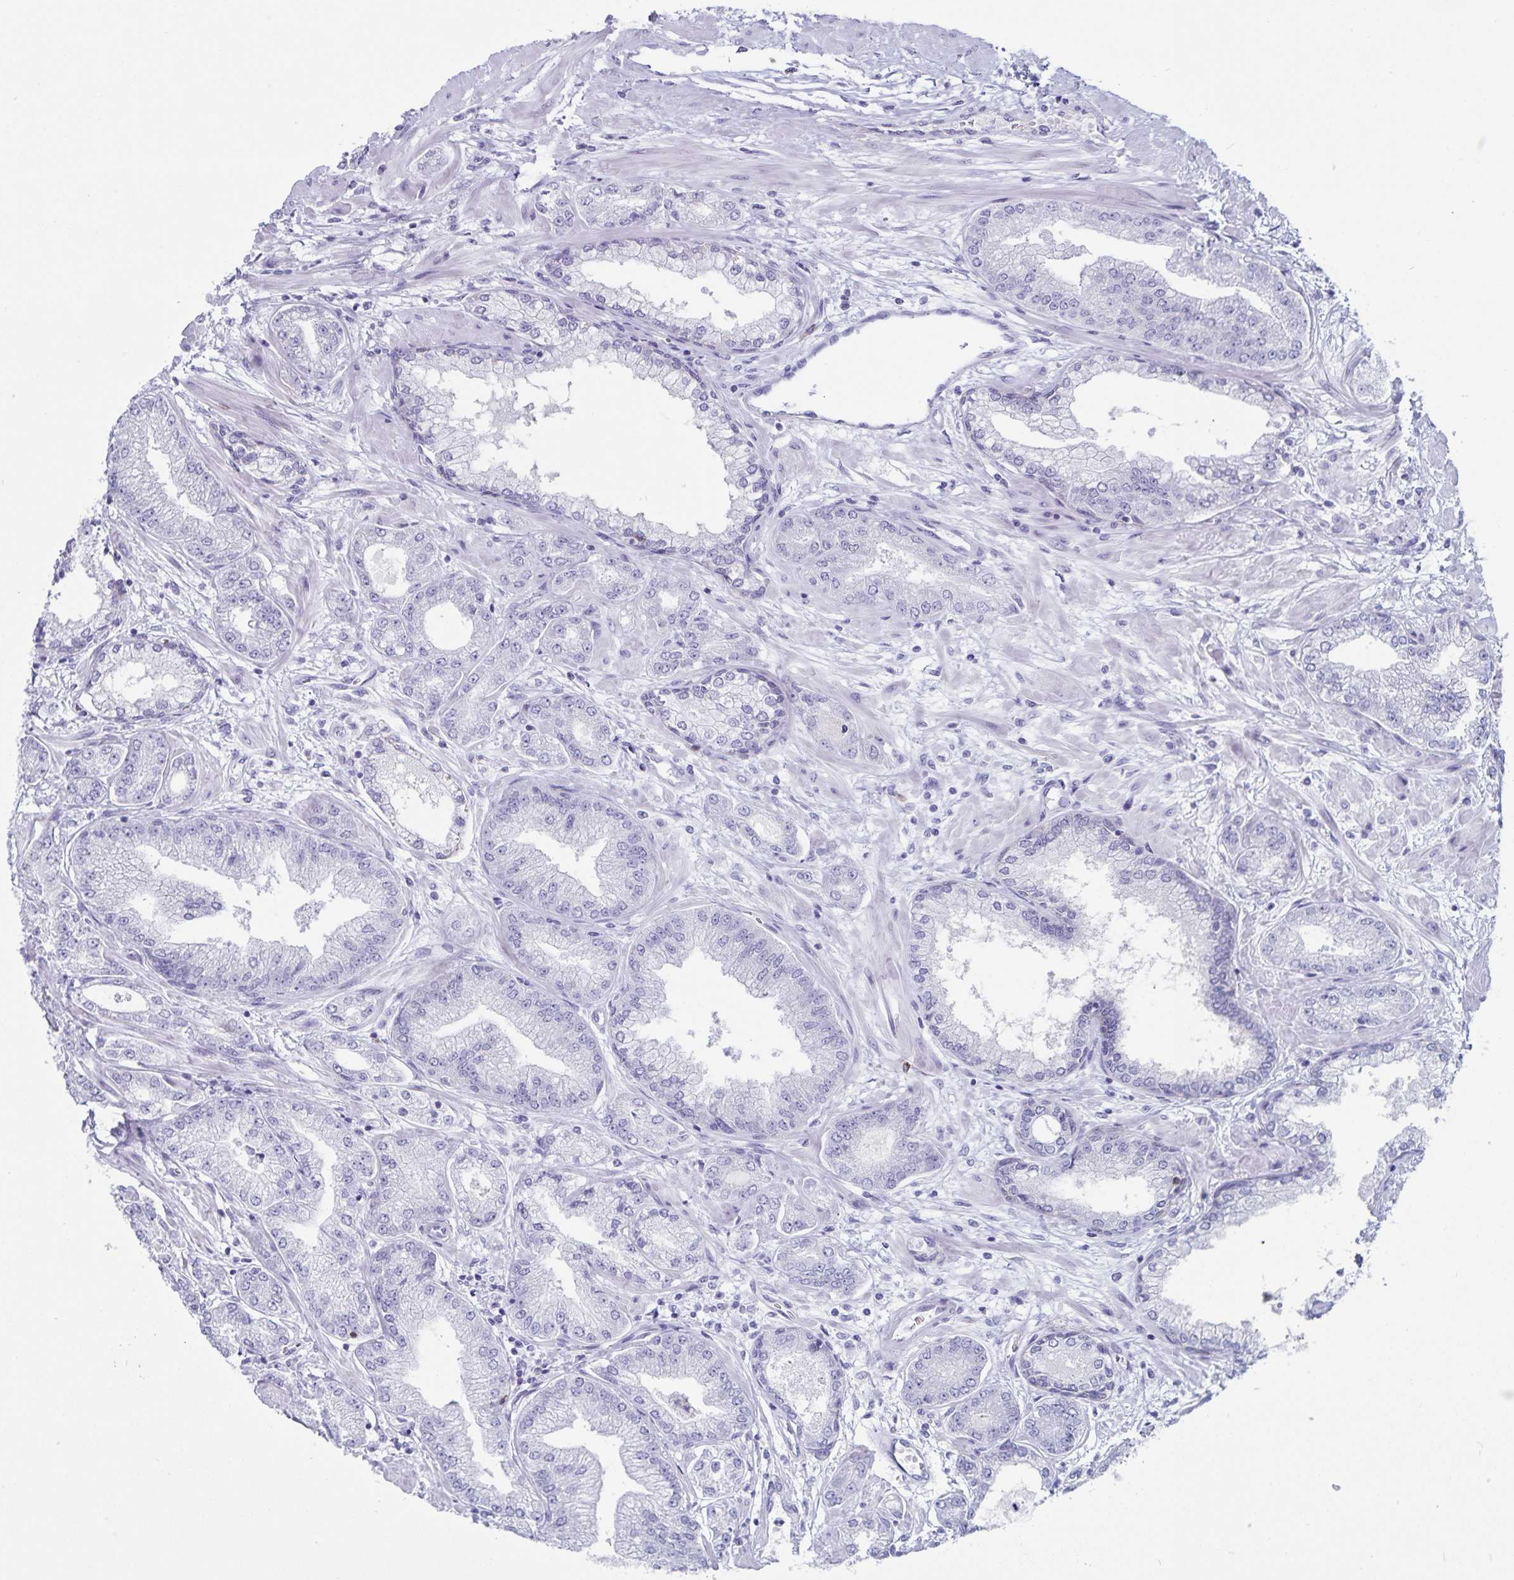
{"staining": {"intensity": "negative", "quantity": "none", "location": "none"}, "tissue": "prostate cancer", "cell_type": "Tumor cells", "image_type": "cancer", "snomed": [{"axis": "morphology", "description": "Adenocarcinoma, Low grade"}, {"axis": "topography", "description": "Prostate"}], "caption": "Tumor cells show no significant protein staining in low-grade adenocarcinoma (prostate). Brightfield microscopy of immunohistochemistry (IHC) stained with DAB (brown) and hematoxylin (blue), captured at high magnification.", "gene": "GNLY", "patient": {"sex": "male", "age": 55}}